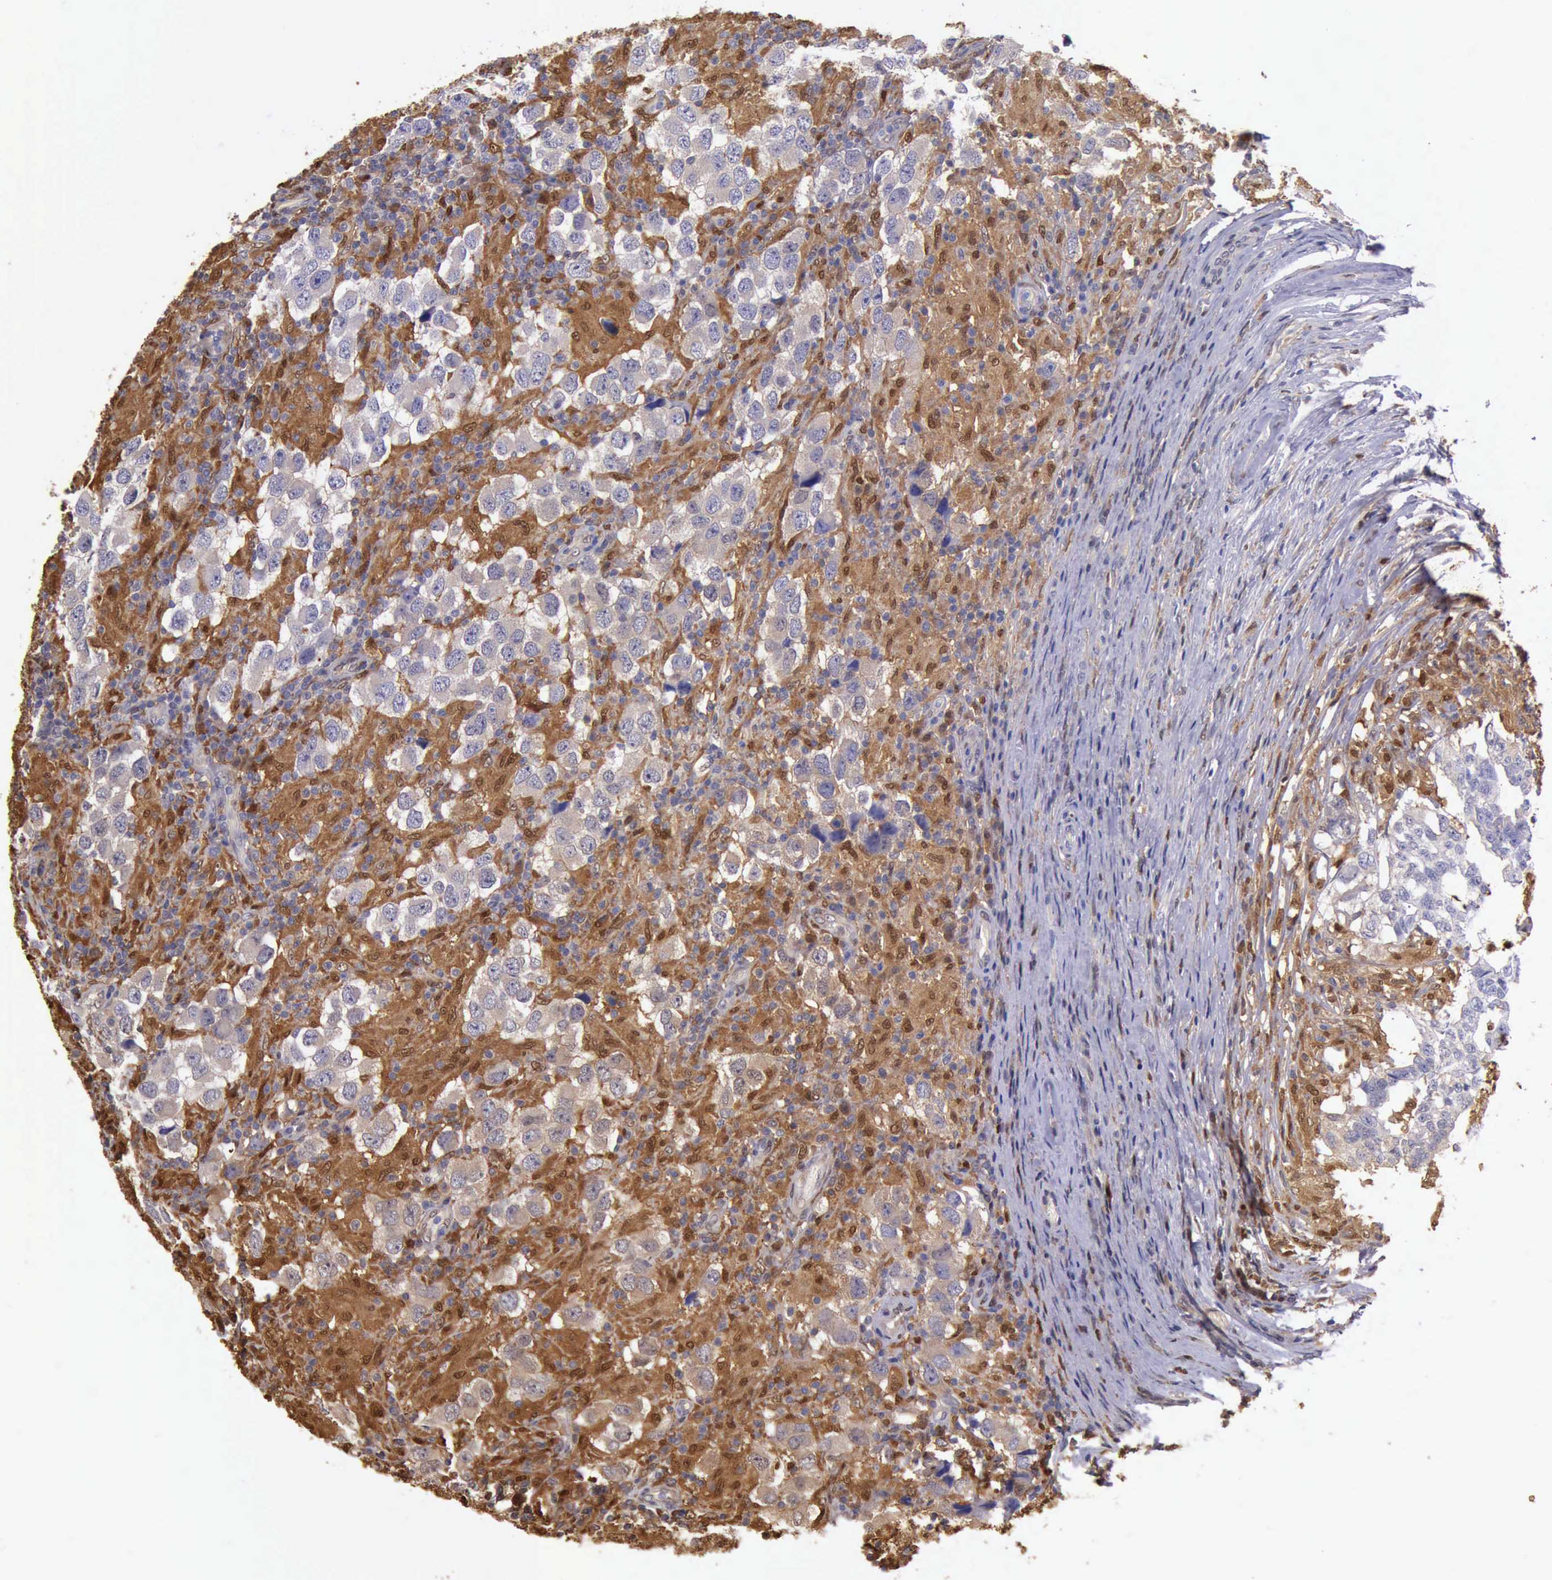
{"staining": {"intensity": "moderate", "quantity": "25%-75%", "location": "cytoplasmic/membranous,nuclear"}, "tissue": "testis cancer", "cell_type": "Tumor cells", "image_type": "cancer", "snomed": [{"axis": "morphology", "description": "Carcinoma, Embryonal, NOS"}, {"axis": "topography", "description": "Testis"}], "caption": "Immunohistochemistry (IHC) image of neoplastic tissue: human testis embryonal carcinoma stained using immunohistochemistry exhibits medium levels of moderate protein expression localized specifically in the cytoplasmic/membranous and nuclear of tumor cells, appearing as a cytoplasmic/membranous and nuclear brown color.", "gene": "TYMP", "patient": {"sex": "male", "age": 21}}